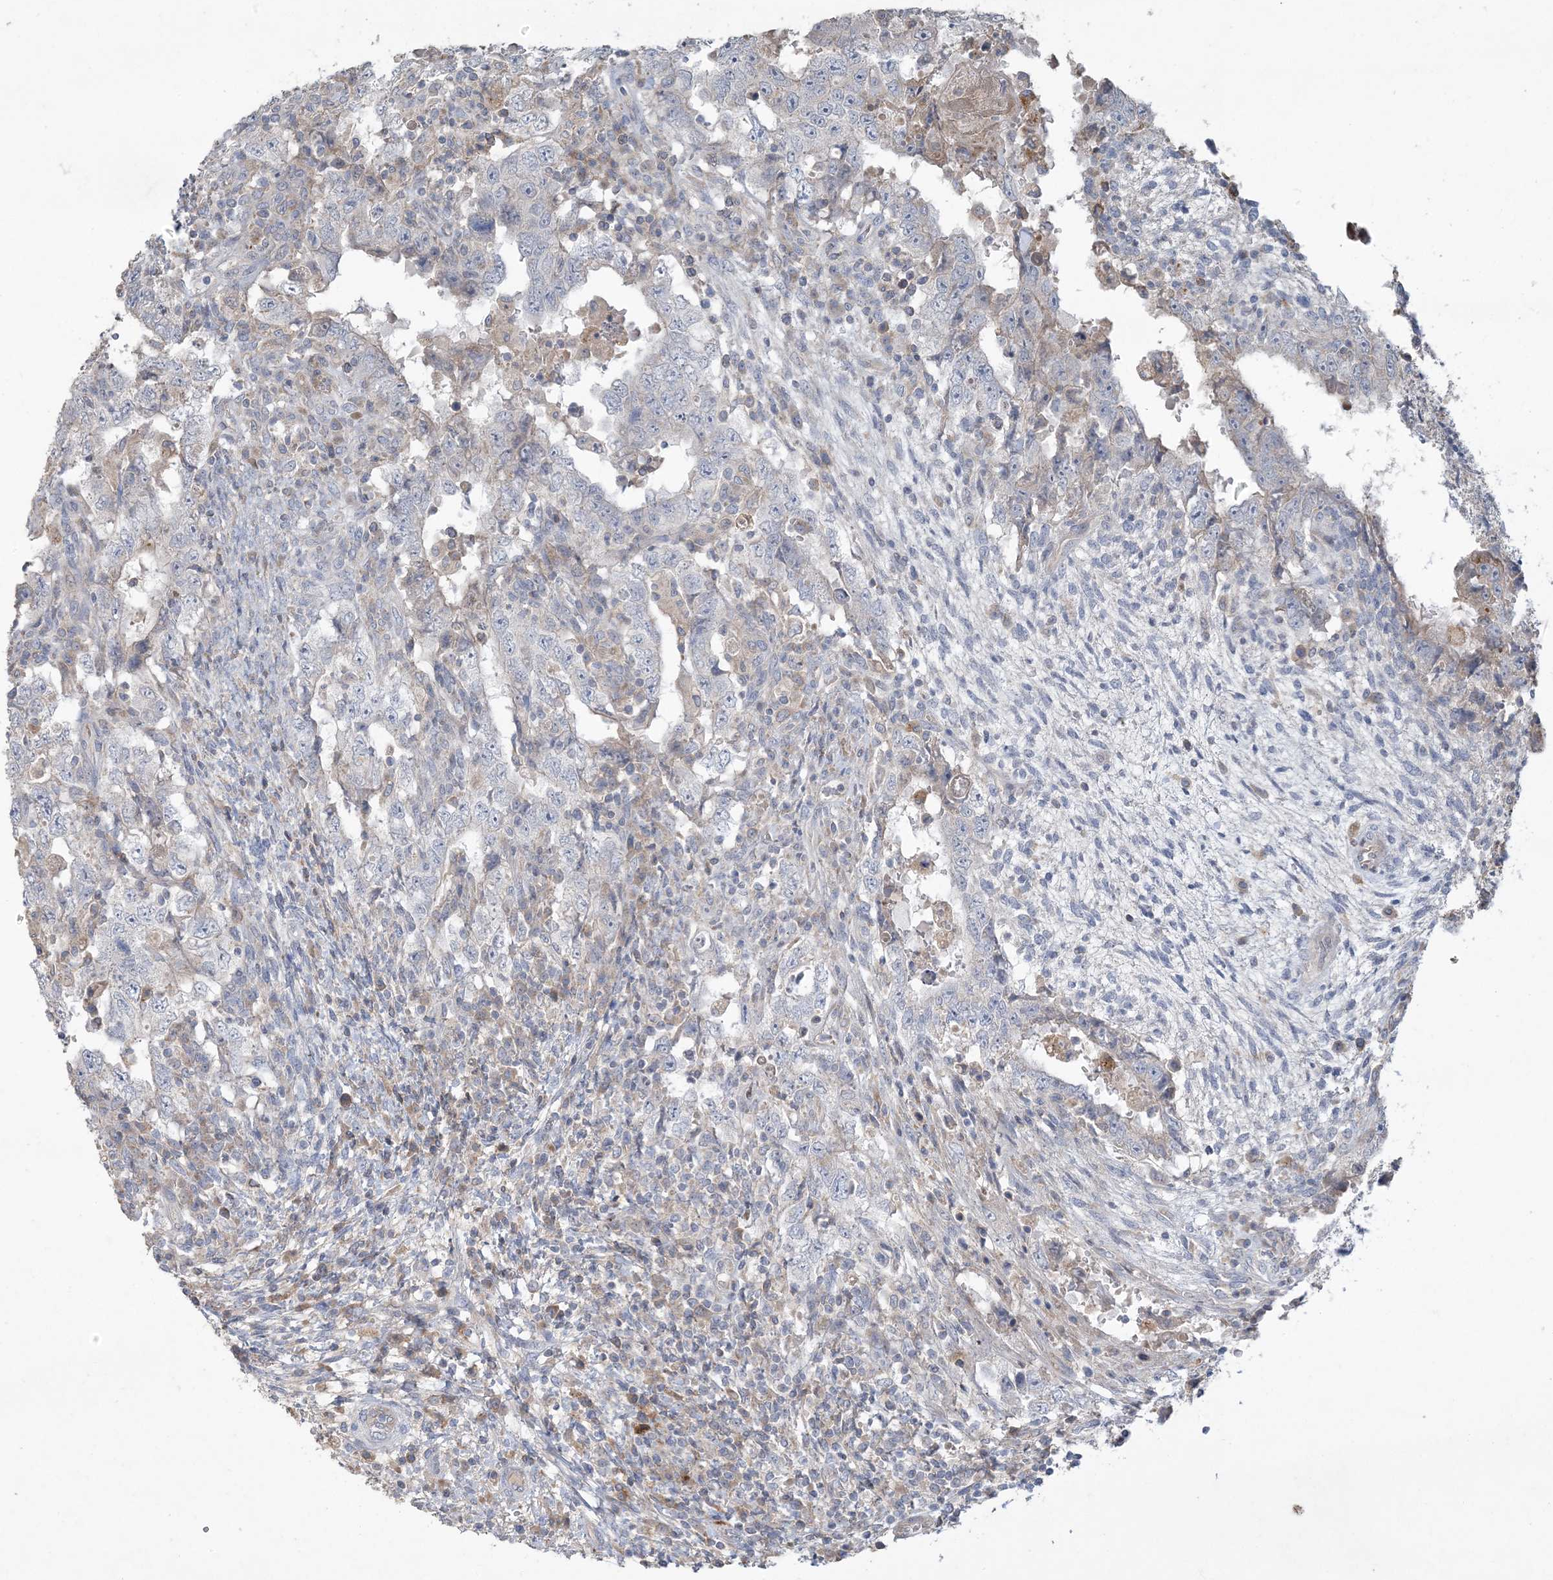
{"staining": {"intensity": "negative", "quantity": "none", "location": "none"}, "tissue": "testis cancer", "cell_type": "Tumor cells", "image_type": "cancer", "snomed": [{"axis": "morphology", "description": "Carcinoma, Embryonal, NOS"}, {"axis": "topography", "description": "Testis"}], "caption": "Testis cancer (embryonal carcinoma) was stained to show a protein in brown. There is no significant staining in tumor cells.", "gene": "LTN1", "patient": {"sex": "male", "age": 26}}